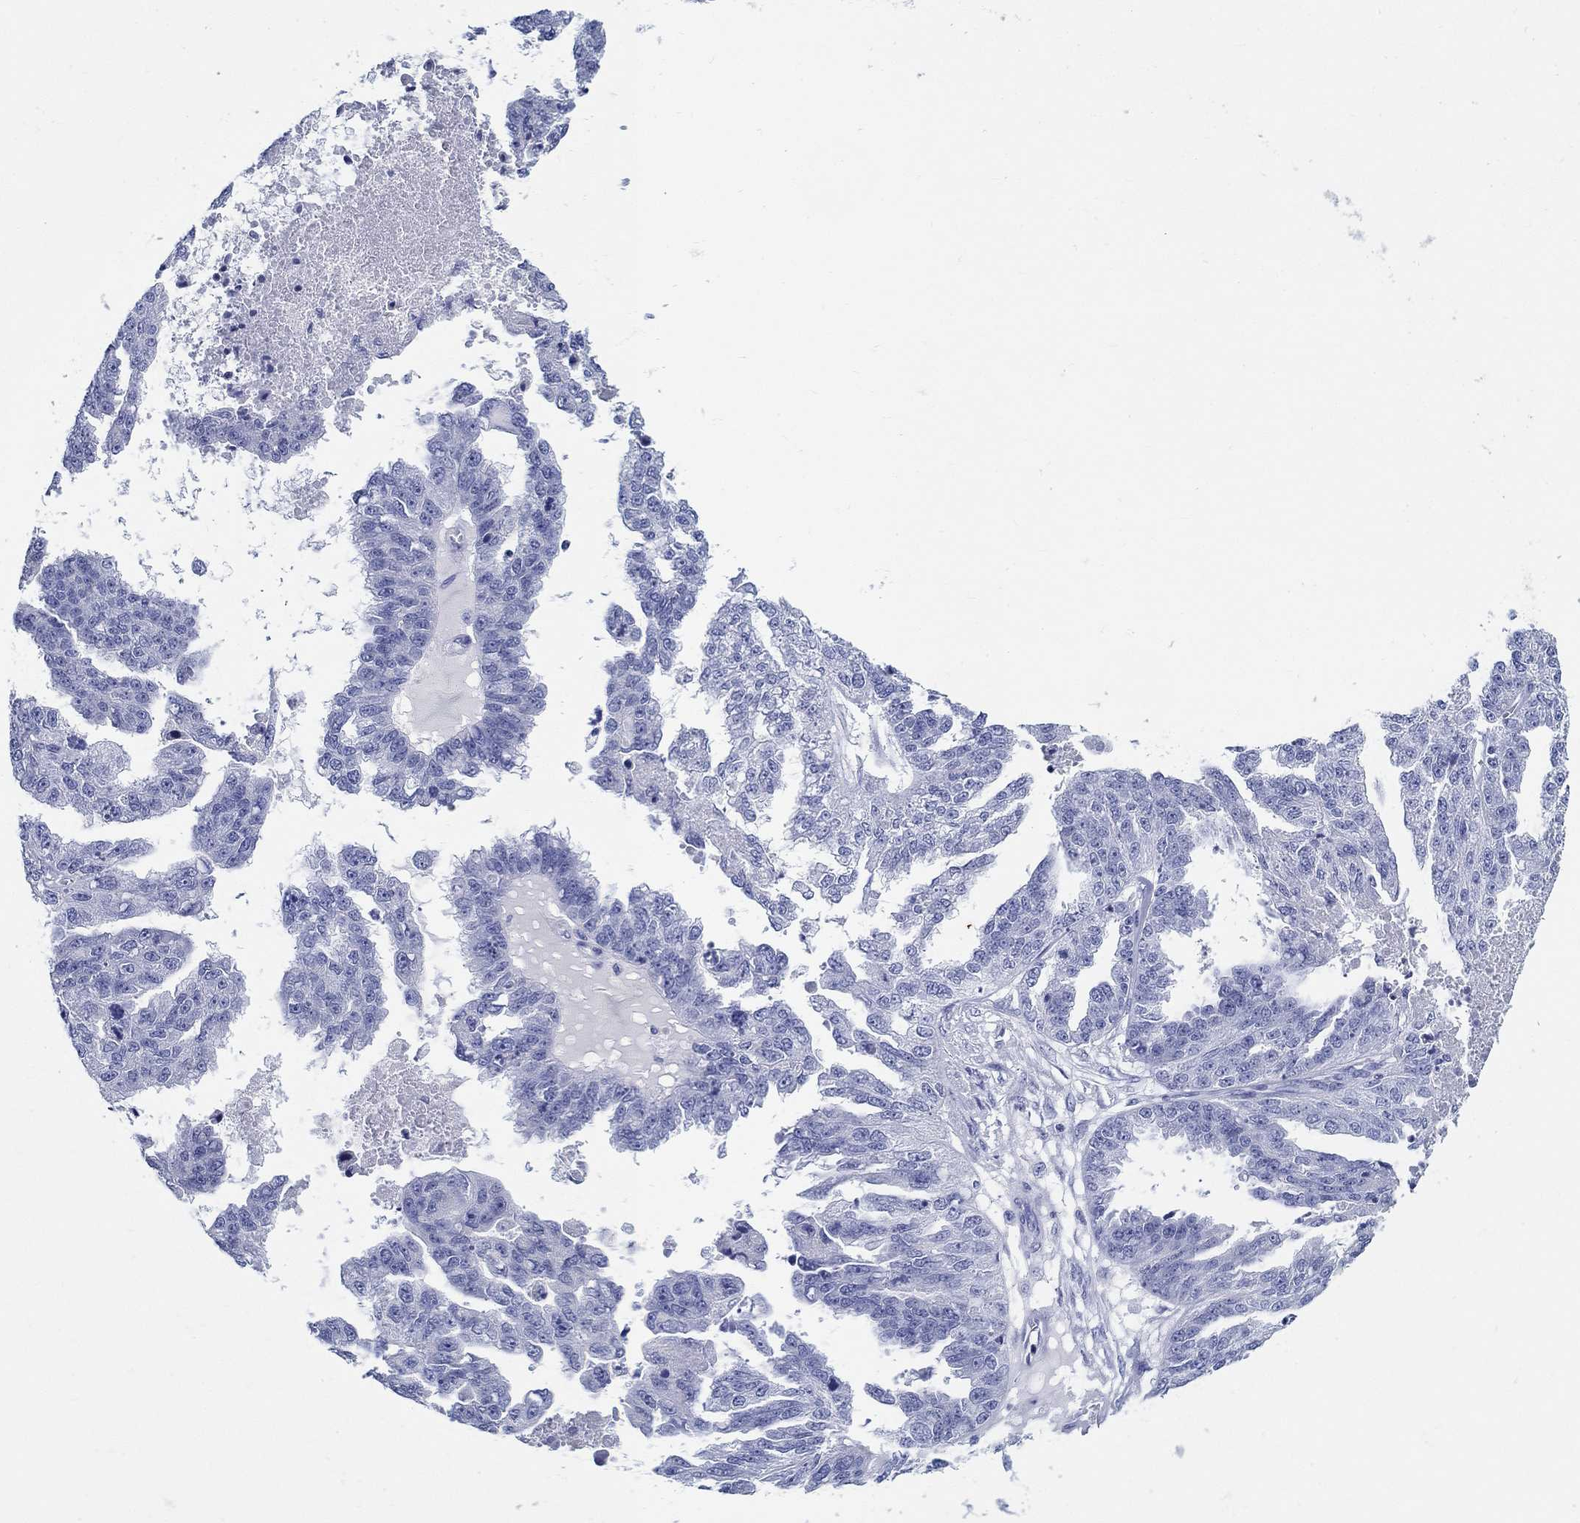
{"staining": {"intensity": "negative", "quantity": "none", "location": "none"}, "tissue": "ovarian cancer", "cell_type": "Tumor cells", "image_type": "cancer", "snomed": [{"axis": "morphology", "description": "Cystadenocarcinoma, serous, NOS"}, {"axis": "topography", "description": "Ovary"}], "caption": "DAB (3,3'-diaminobenzidine) immunohistochemical staining of human serous cystadenocarcinoma (ovarian) displays no significant staining in tumor cells.", "gene": "CRYGS", "patient": {"sex": "female", "age": 58}}